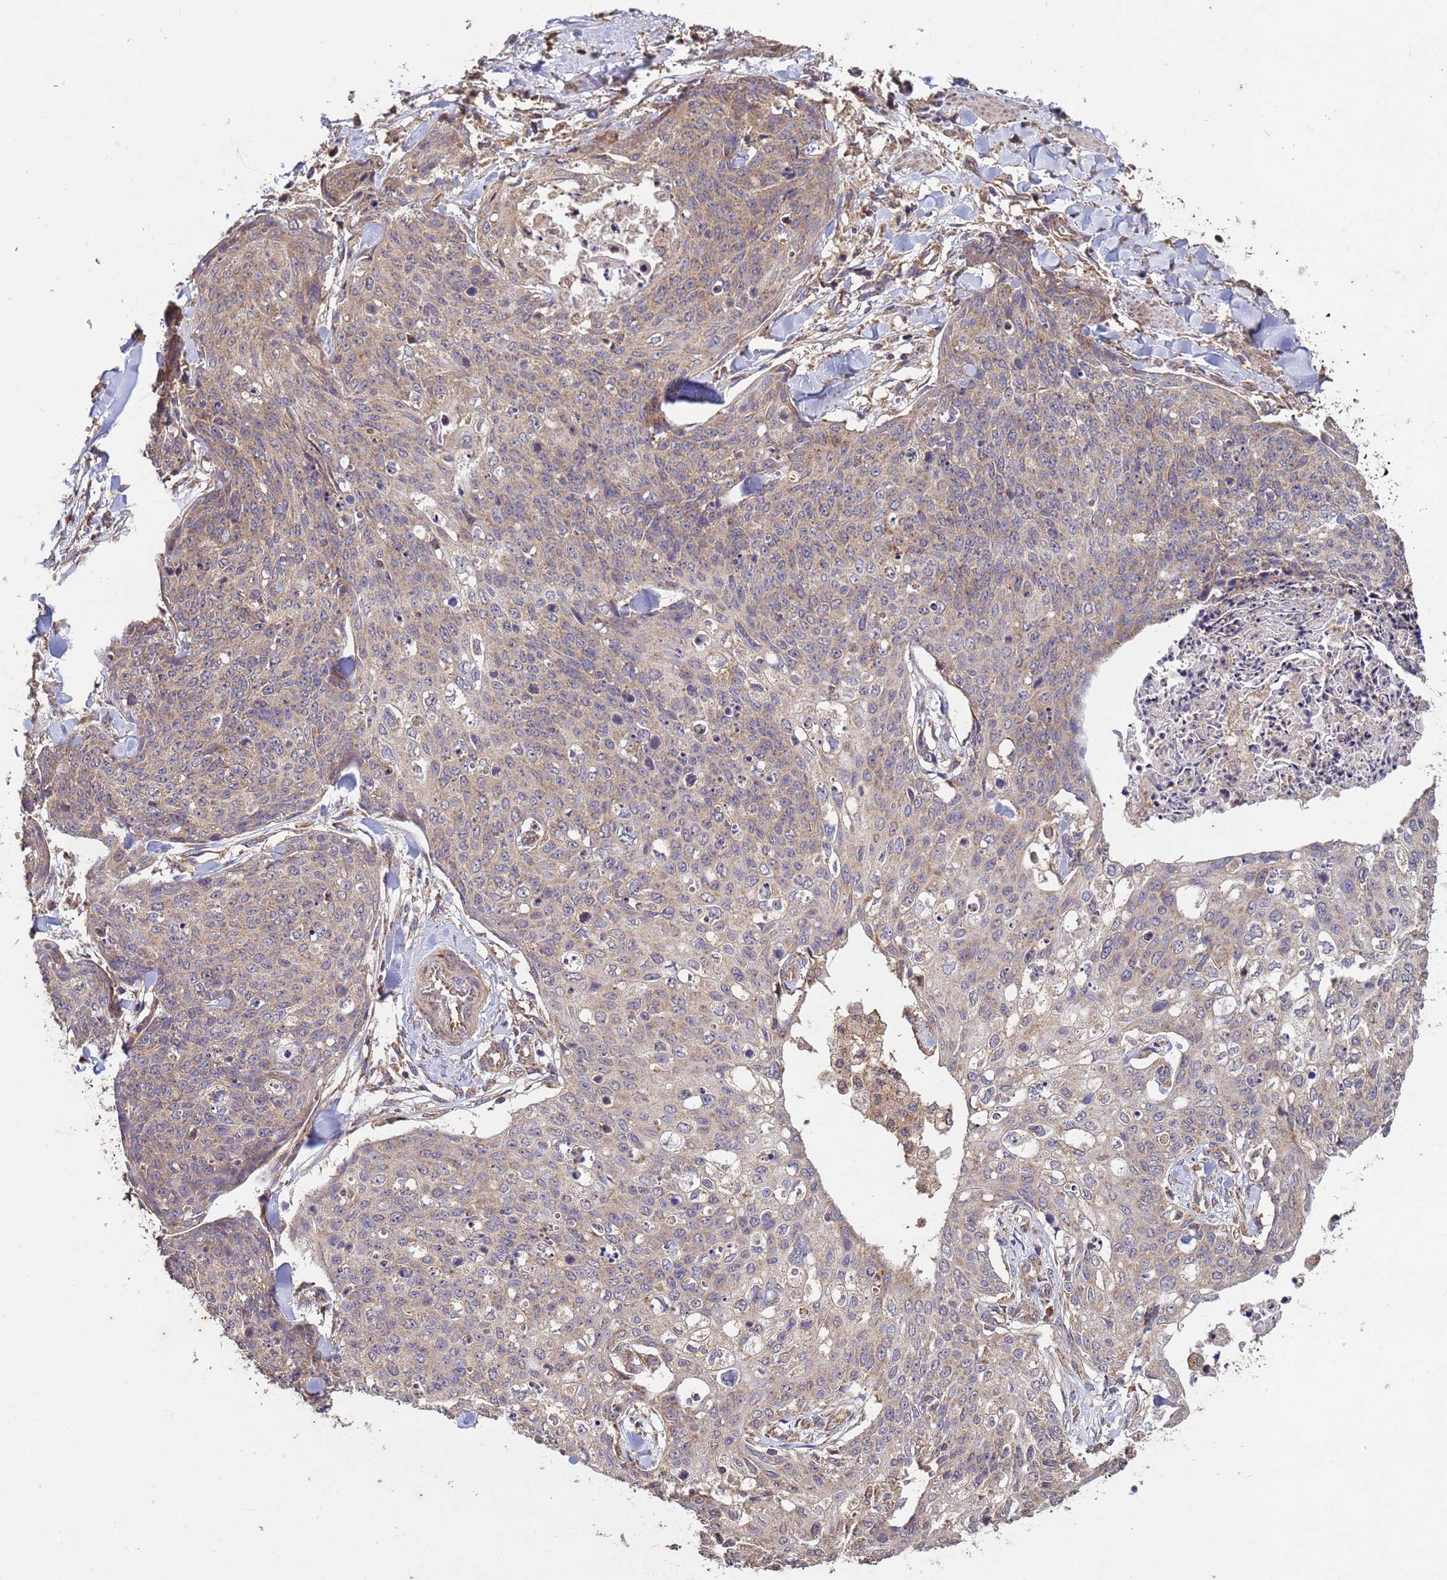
{"staining": {"intensity": "weak", "quantity": "25%-75%", "location": "cytoplasmic/membranous"}, "tissue": "skin cancer", "cell_type": "Tumor cells", "image_type": "cancer", "snomed": [{"axis": "morphology", "description": "Squamous cell carcinoma, NOS"}, {"axis": "topography", "description": "Skin"}, {"axis": "topography", "description": "Vulva"}], "caption": "Approximately 25%-75% of tumor cells in skin cancer reveal weak cytoplasmic/membranous protein staining as visualized by brown immunohistochemical staining.", "gene": "P2RX7", "patient": {"sex": "female", "age": 85}}